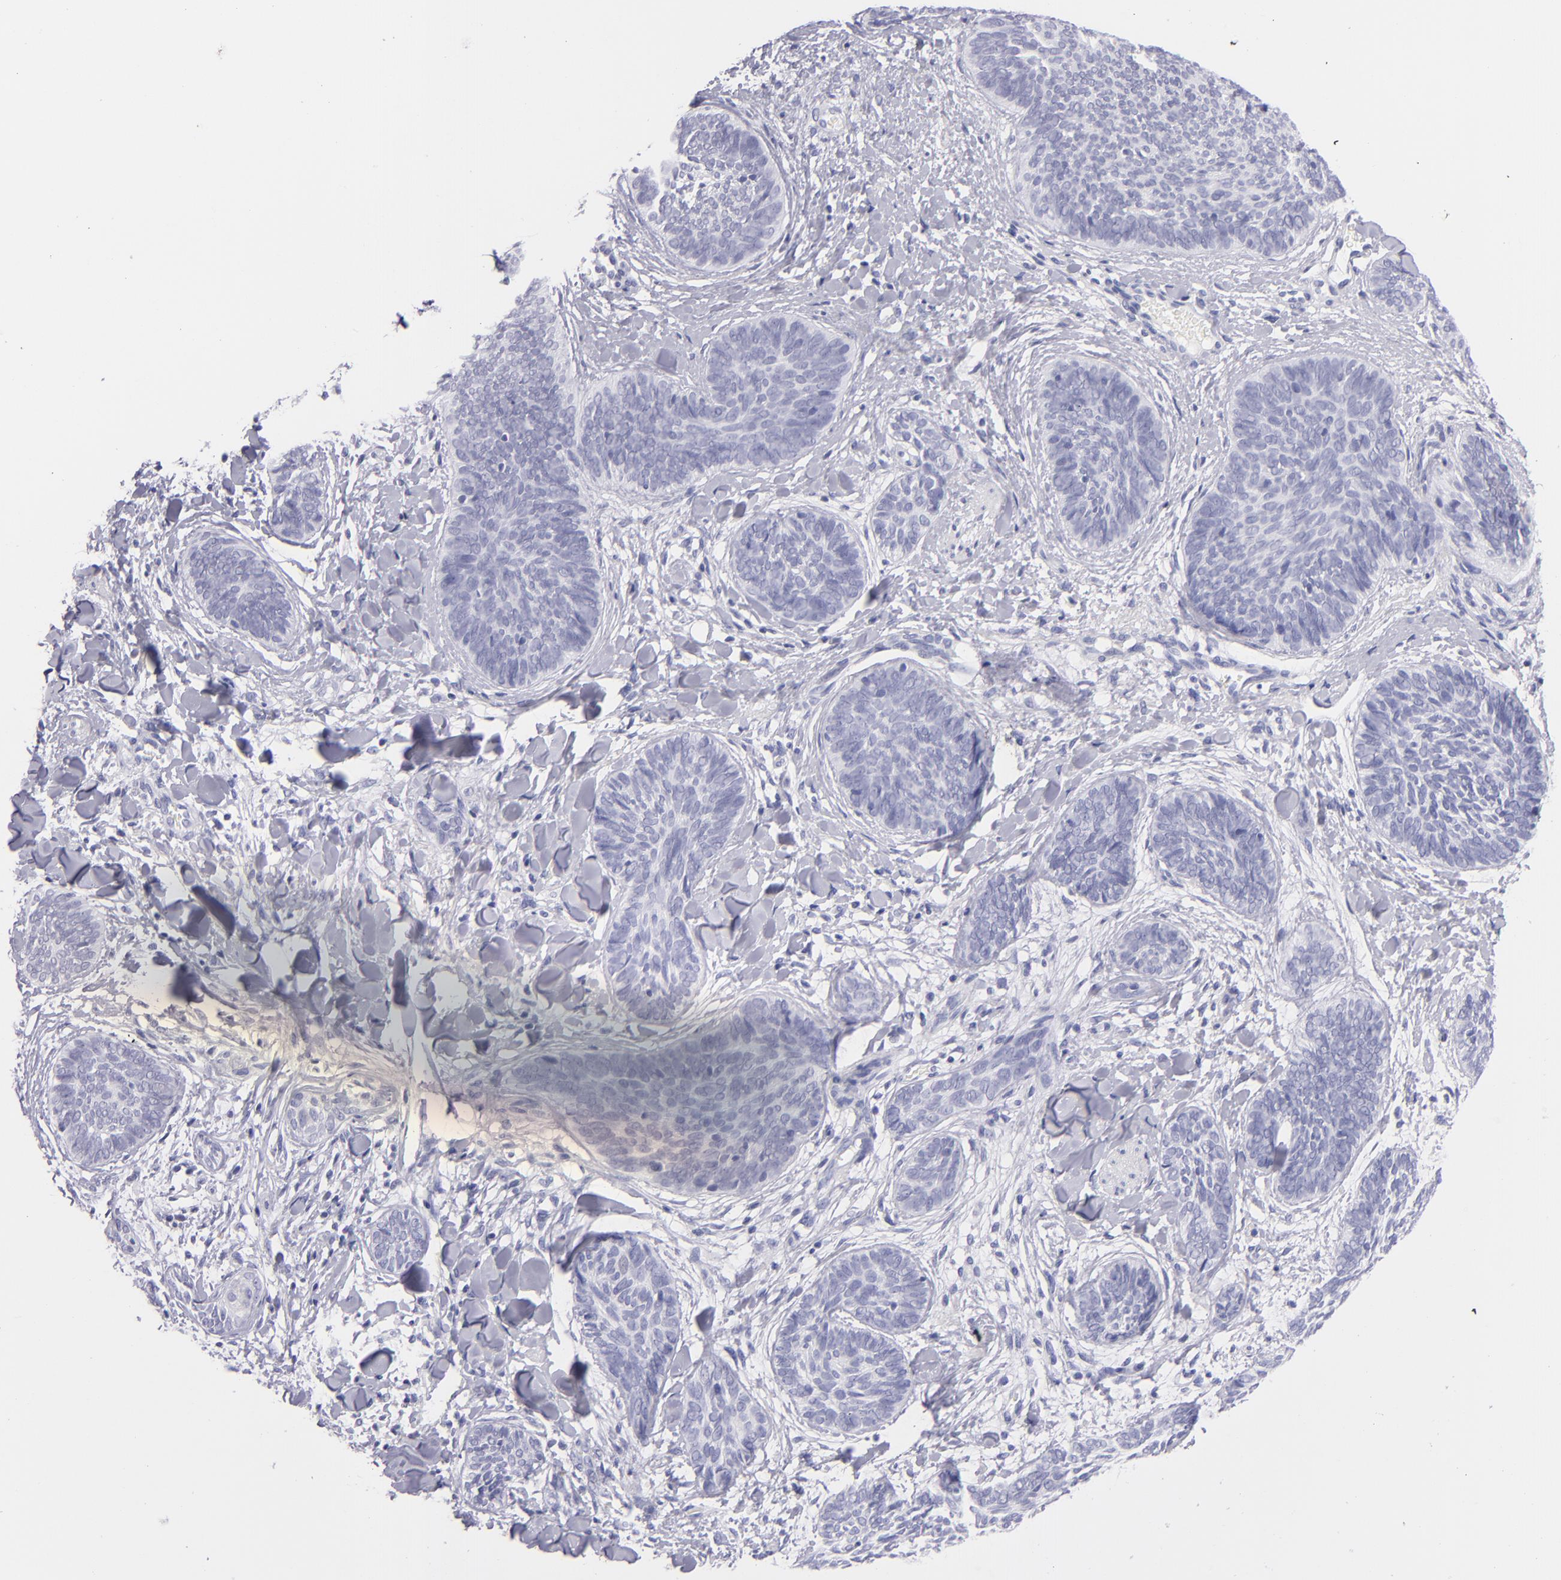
{"staining": {"intensity": "negative", "quantity": "none", "location": "none"}, "tissue": "skin cancer", "cell_type": "Tumor cells", "image_type": "cancer", "snomed": [{"axis": "morphology", "description": "Basal cell carcinoma"}, {"axis": "topography", "description": "Skin"}], "caption": "There is no significant staining in tumor cells of skin cancer (basal cell carcinoma).", "gene": "PRF1", "patient": {"sex": "female", "age": 81}}